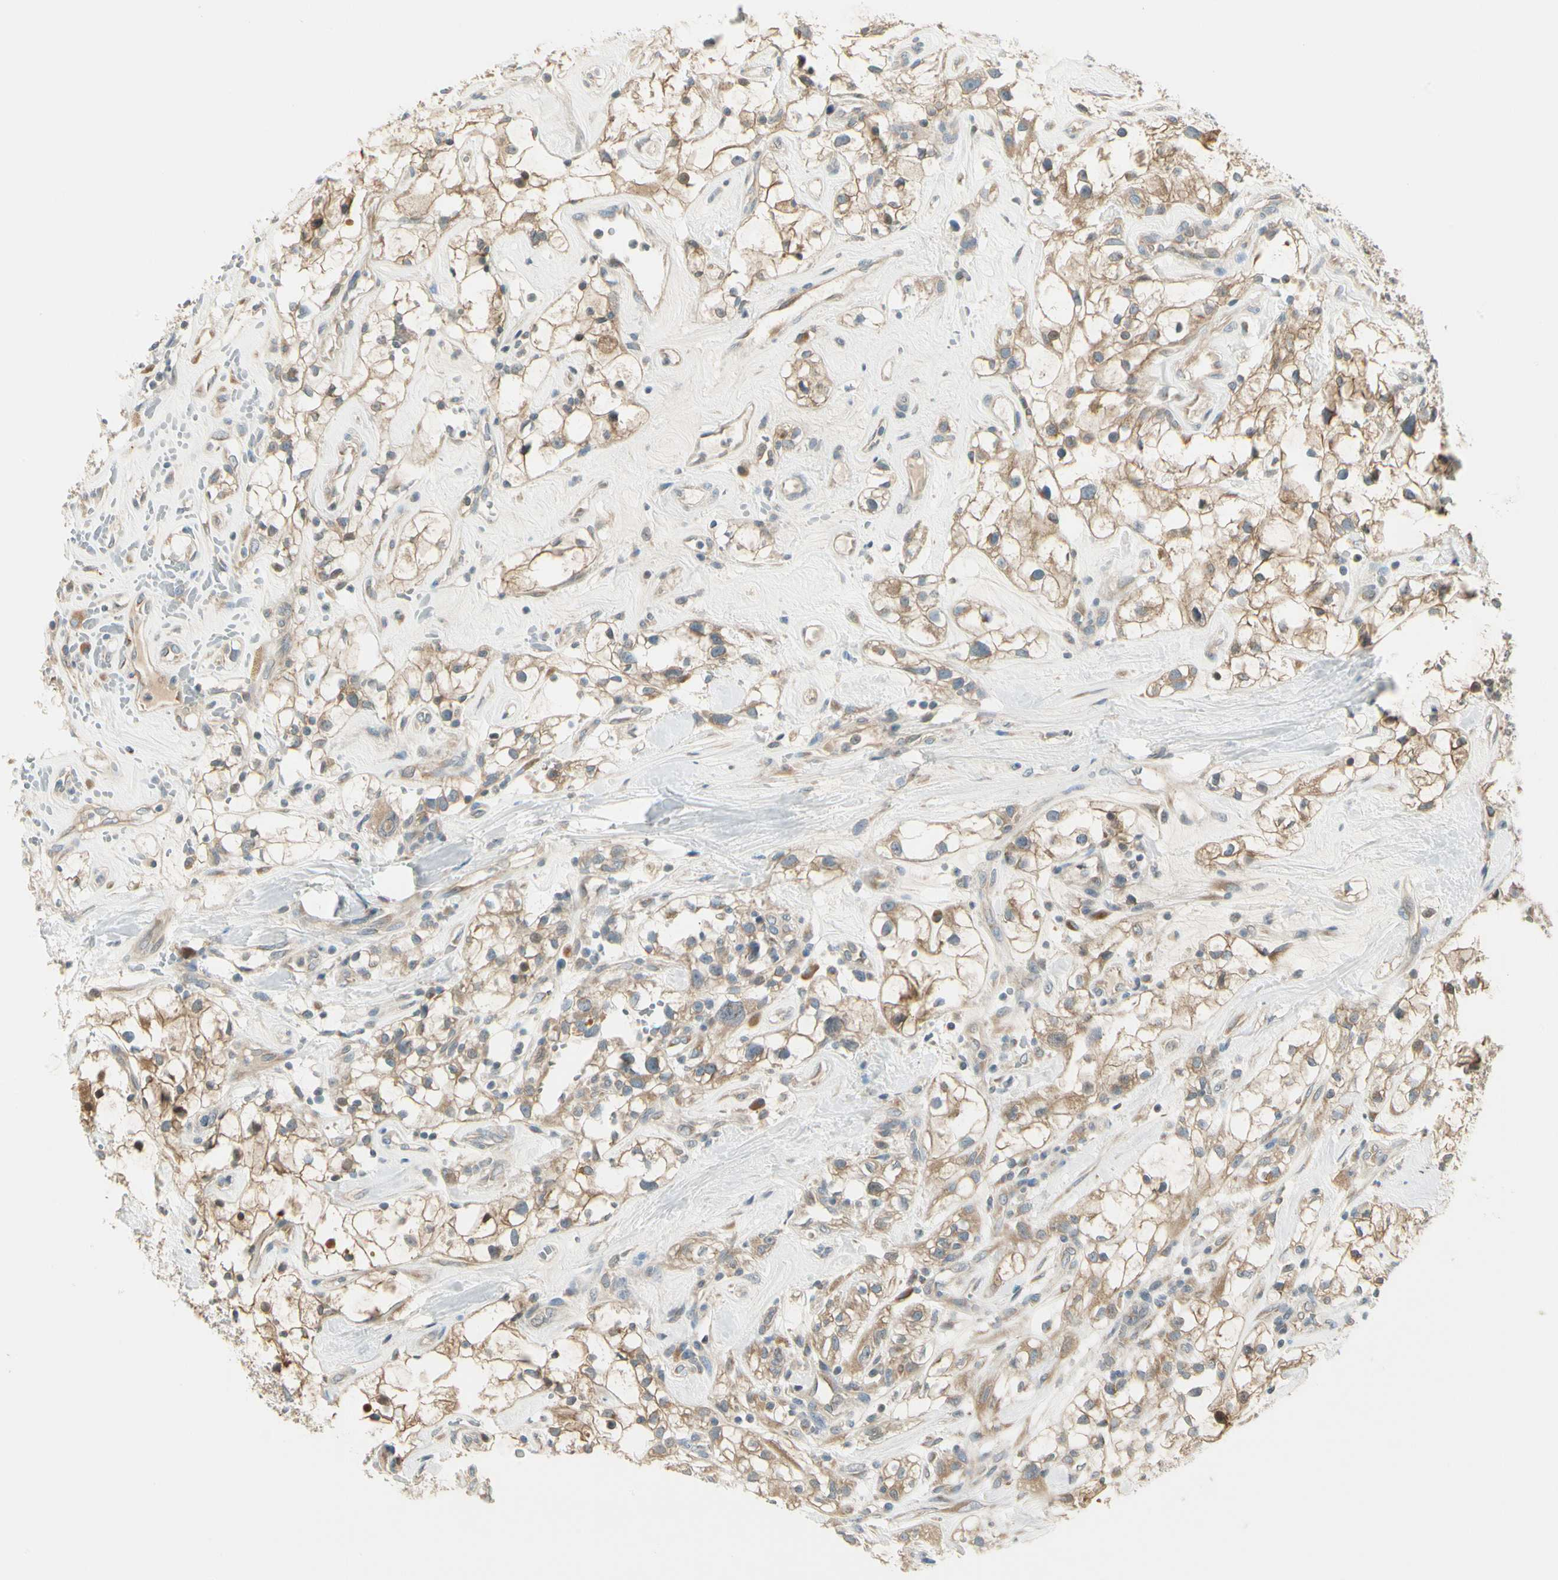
{"staining": {"intensity": "moderate", "quantity": ">75%", "location": "cytoplasmic/membranous"}, "tissue": "renal cancer", "cell_type": "Tumor cells", "image_type": "cancer", "snomed": [{"axis": "morphology", "description": "Adenocarcinoma, NOS"}, {"axis": "topography", "description": "Kidney"}], "caption": "A brown stain shows moderate cytoplasmic/membranous positivity of a protein in human renal cancer tumor cells. (Brightfield microscopy of DAB IHC at high magnification).", "gene": "BNIP1", "patient": {"sex": "female", "age": 60}}